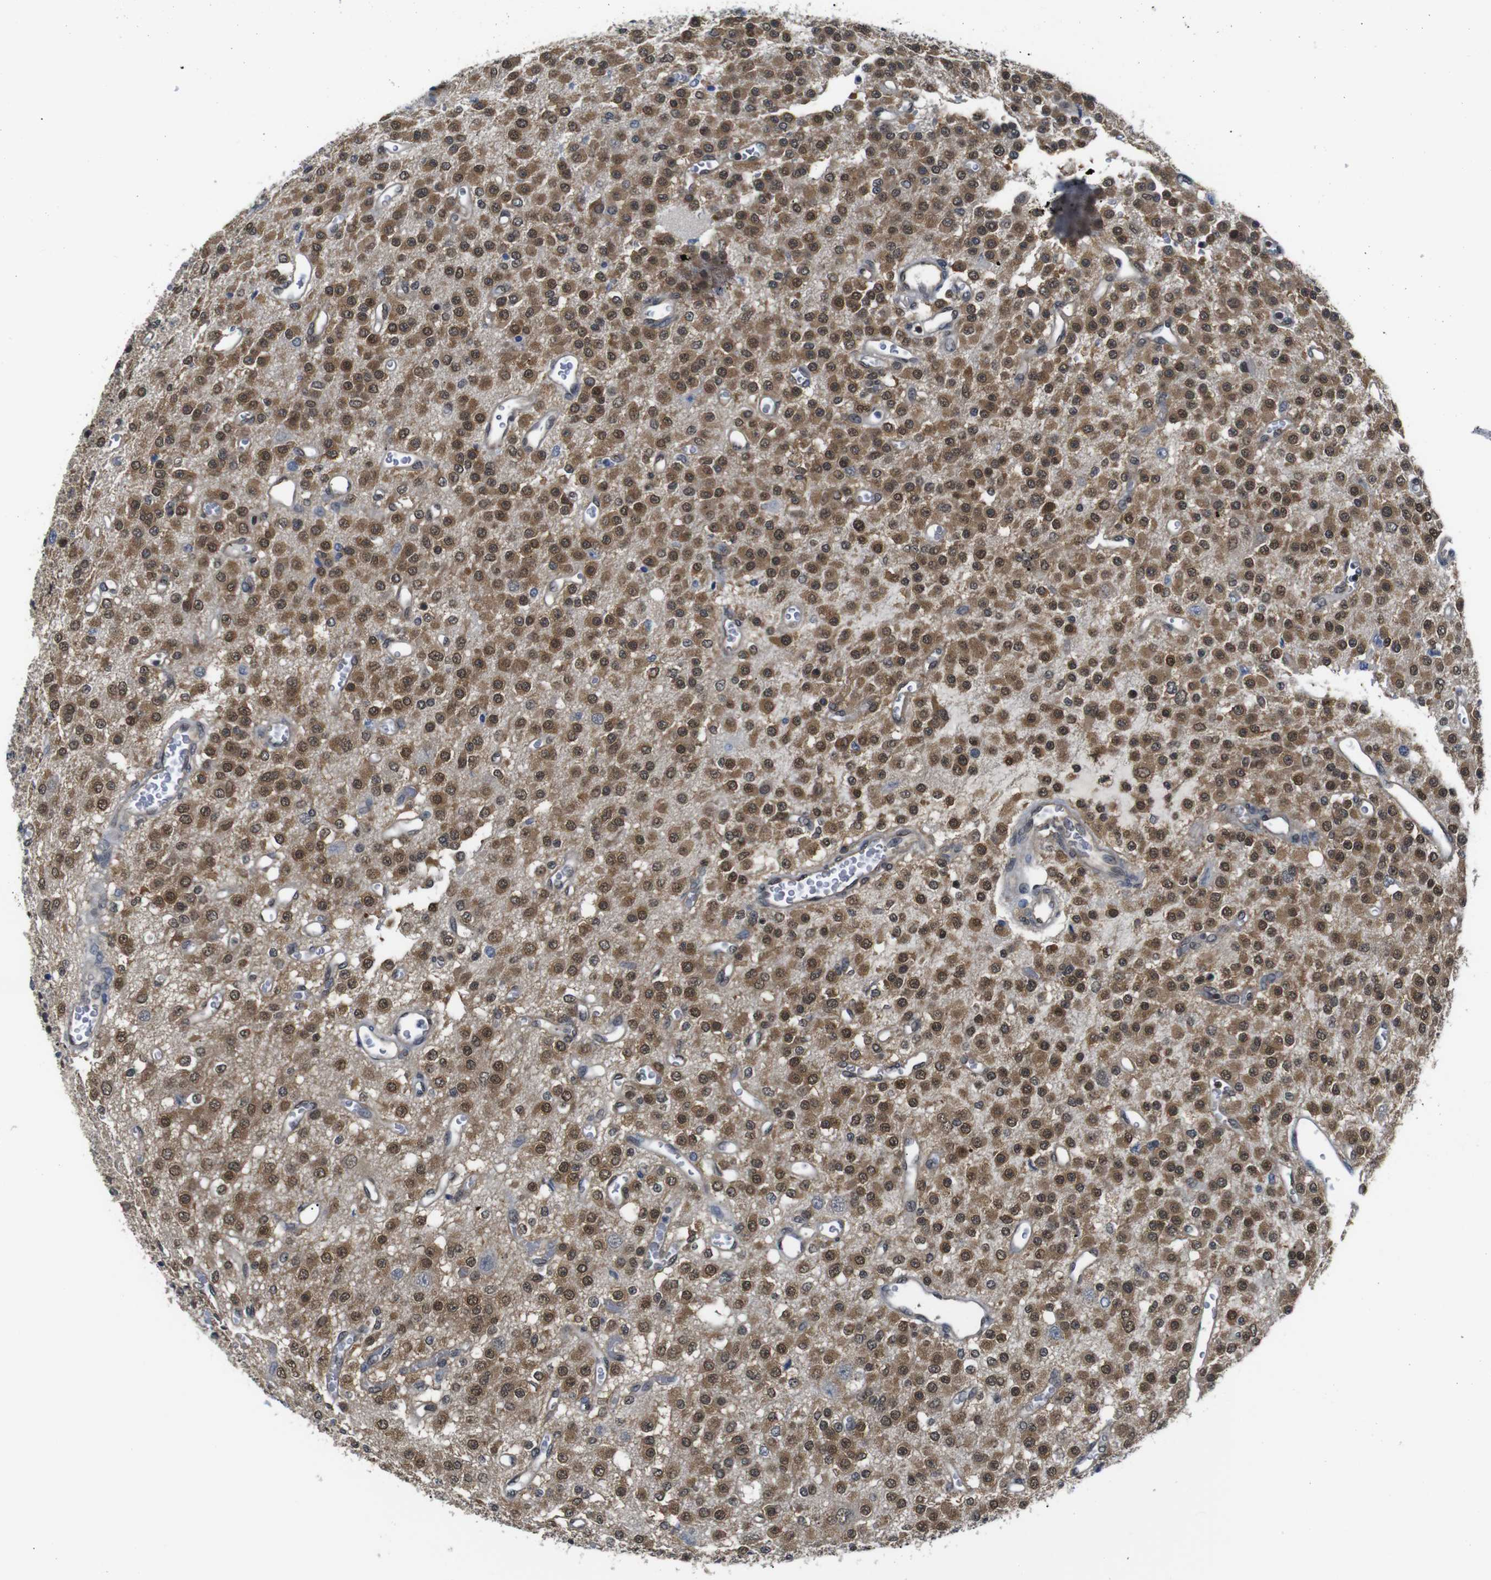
{"staining": {"intensity": "moderate", "quantity": ">75%", "location": "cytoplasmic/membranous,nuclear"}, "tissue": "glioma", "cell_type": "Tumor cells", "image_type": "cancer", "snomed": [{"axis": "morphology", "description": "Glioma, malignant, Low grade"}, {"axis": "topography", "description": "Brain"}], "caption": "Immunohistochemistry (IHC) staining of low-grade glioma (malignant), which shows medium levels of moderate cytoplasmic/membranous and nuclear positivity in approximately >75% of tumor cells indicating moderate cytoplasmic/membranous and nuclear protein staining. The staining was performed using DAB (brown) for protein detection and nuclei were counterstained in hematoxylin (blue).", "gene": "UBXN1", "patient": {"sex": "male", "age": 38}}